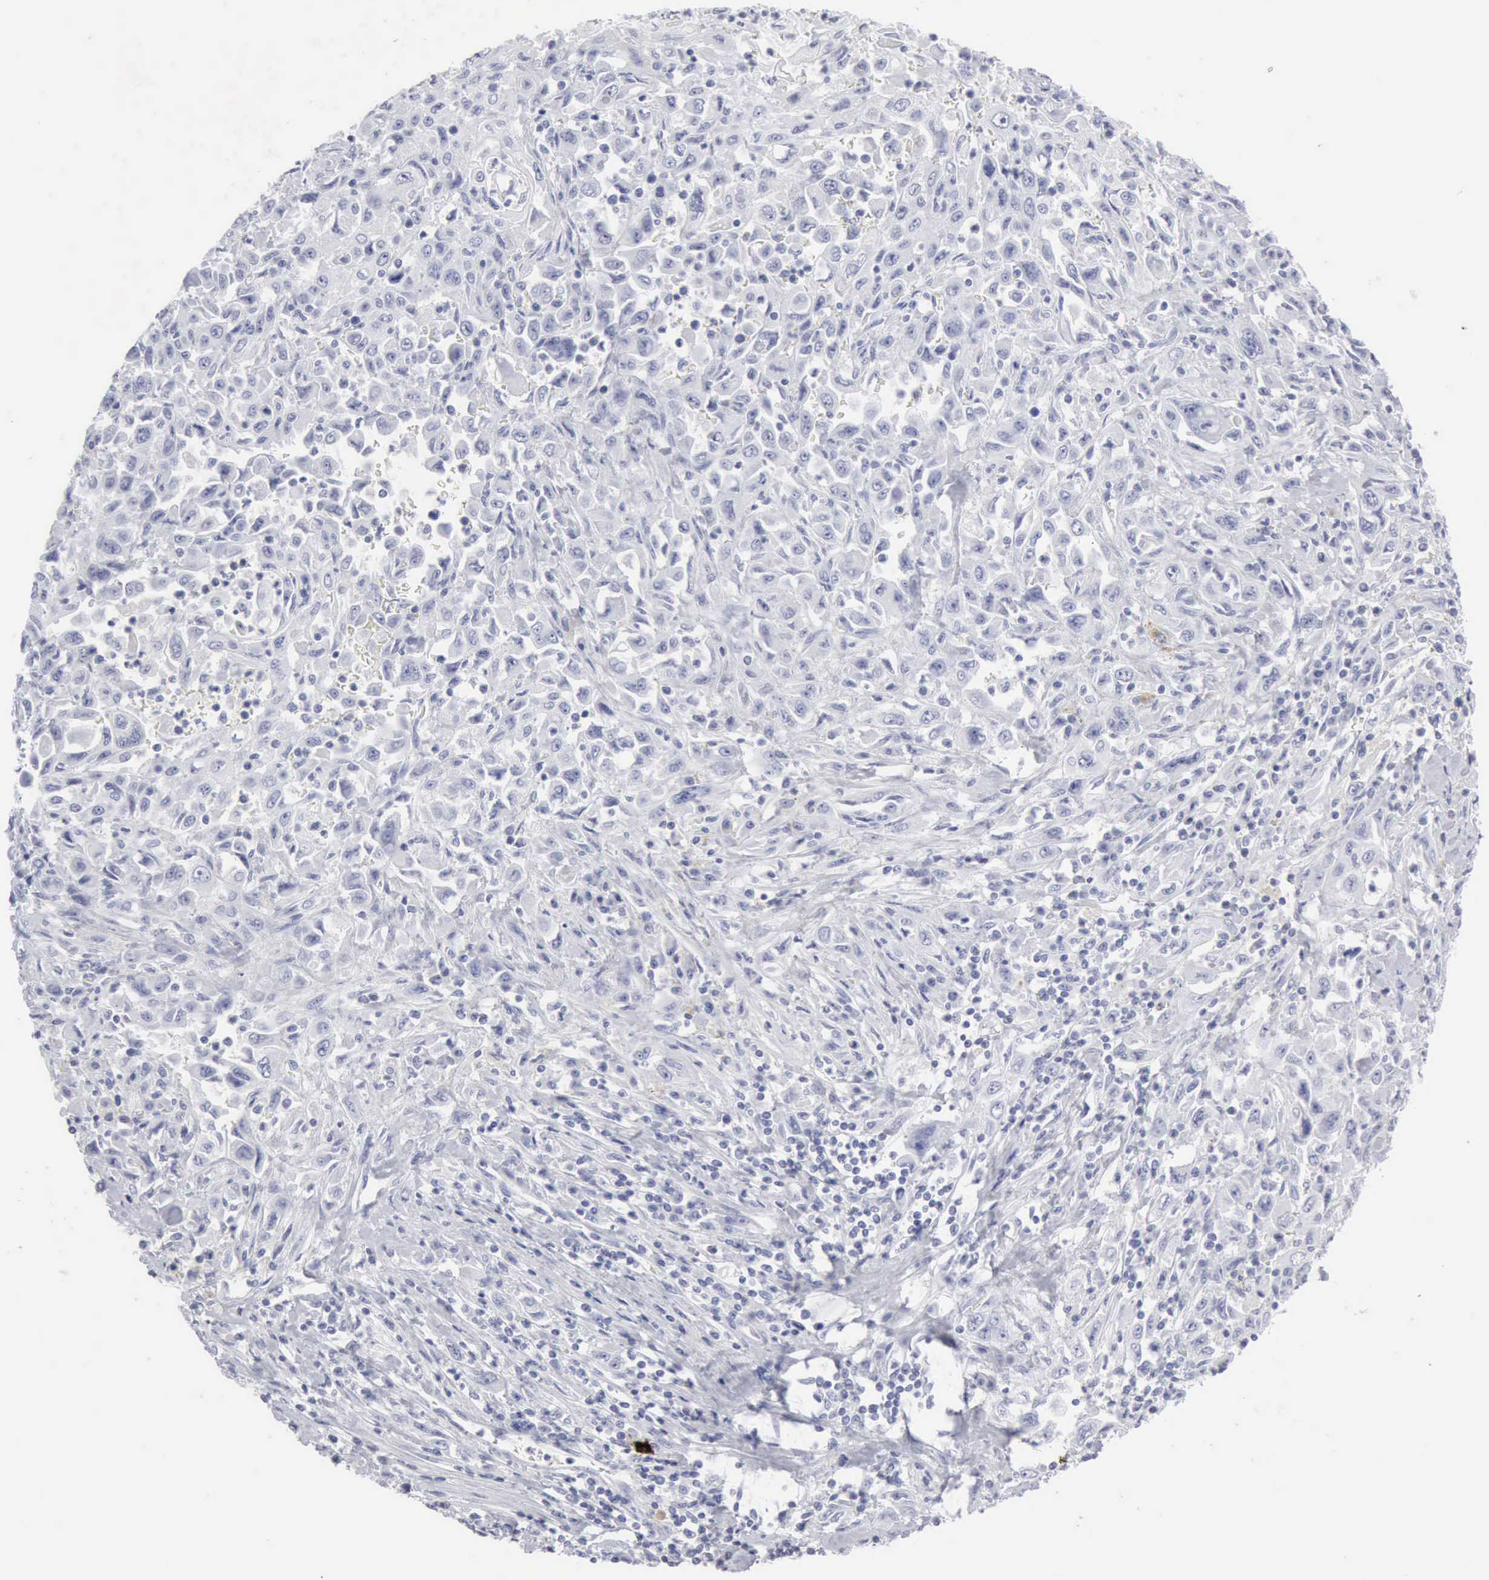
{"staining": {"intensity": "negative", "quantity": "none", "location": "none"}, "tissue": "pancreatic cancer", "cell_type": "Tumor cells", "image_type": "cancer", "snomed": [{"axis": "morphology", "description": "Adenocarcinoma, NOS"}, {"axis": "topography", "description": "Pancreas"}], "caption": "DAB immunohistochemical staining of pancreatic cancer (adenocarcinoma) exhibits no significant staining in tumor cells.", "gene": "CMA1", "patient": {"sex": "male", "age": 70}}